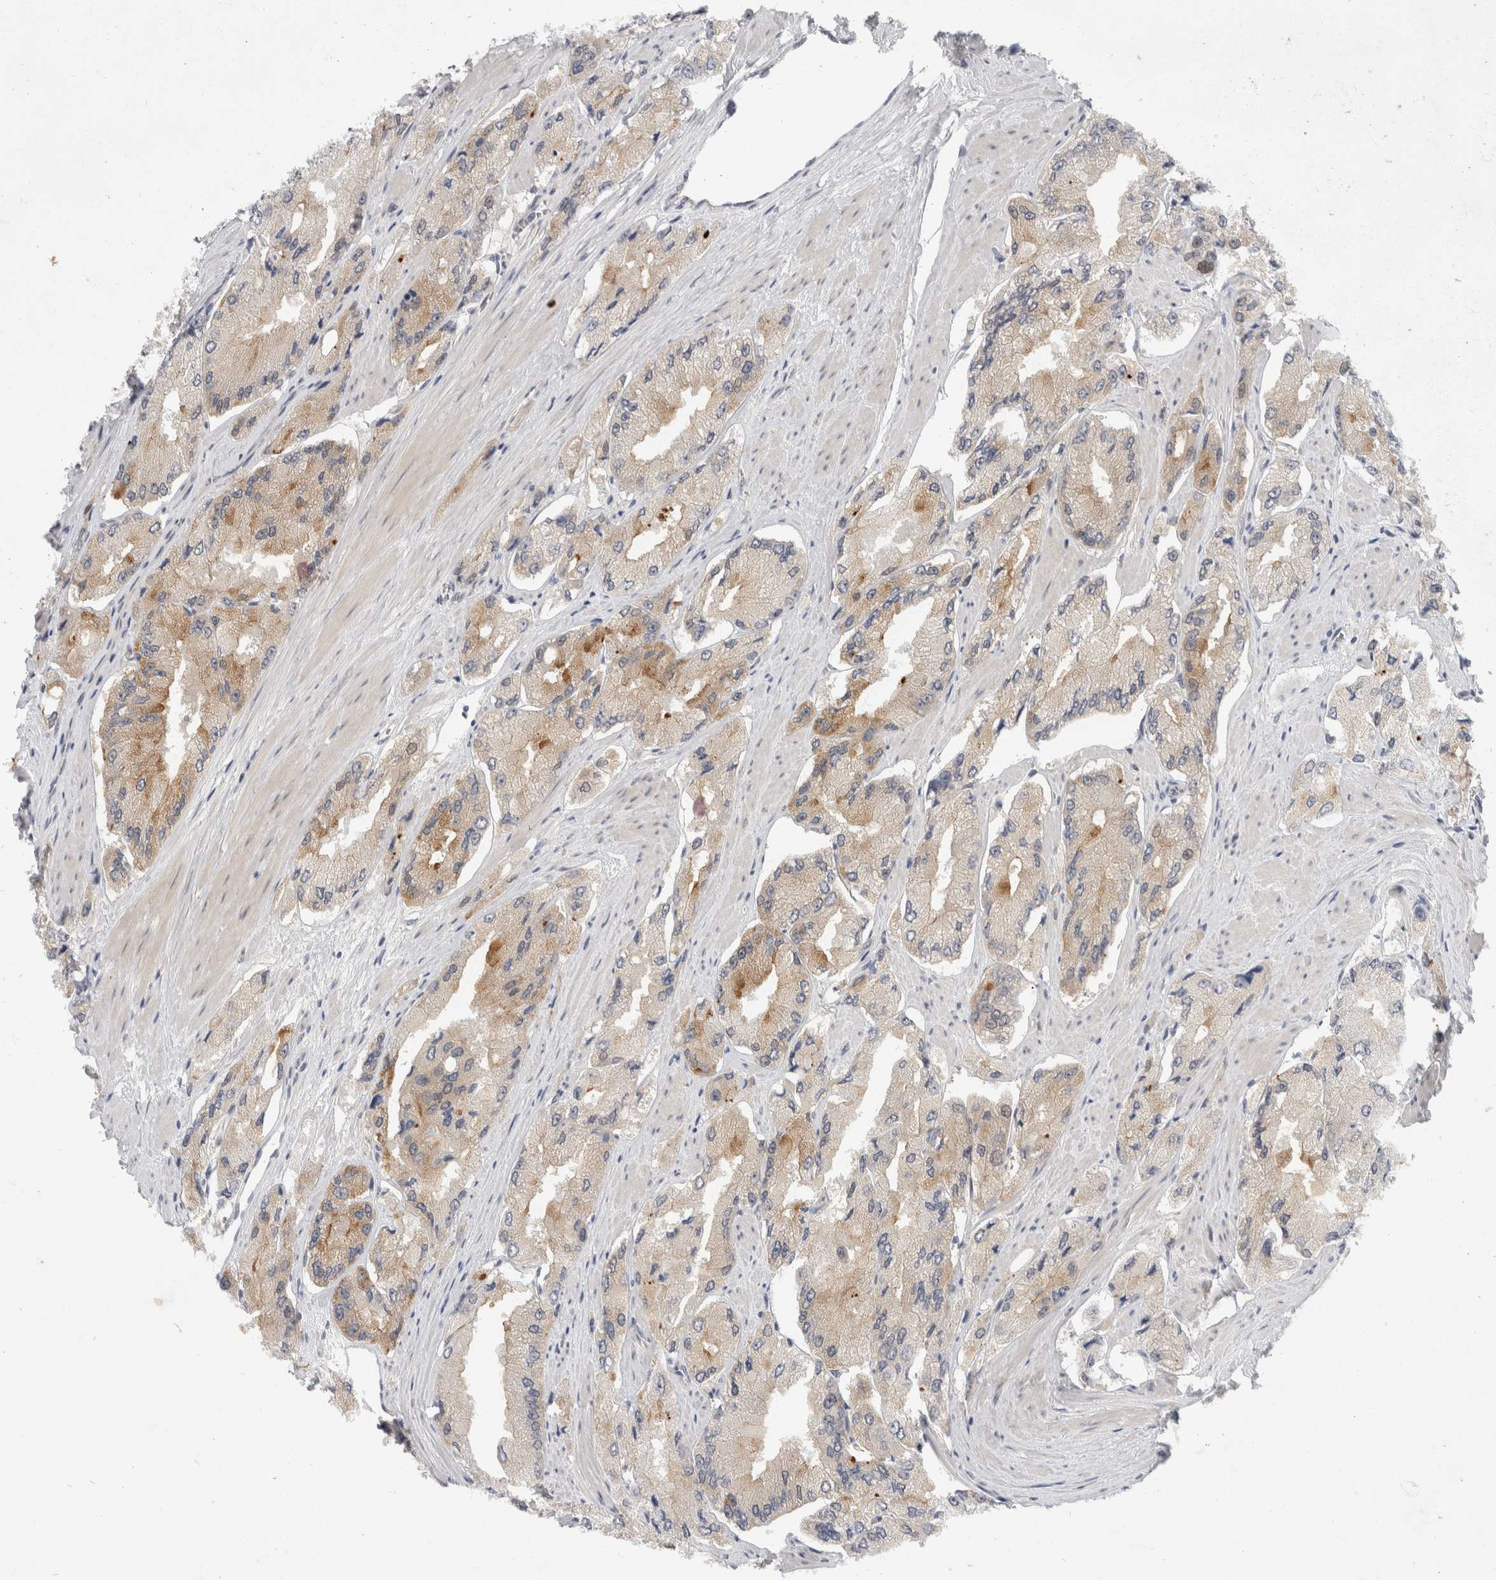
{"staining": {"intensity": "moderate", "quantity": "<25%", "location": "cytoplasmic/membranous"}, "tissue": "prostate cancer", "cell_type": "Tumor cells", "image_type": "cancer", "snomed": [{"axis": "morphology", "description": "Adenocarcinoma, High grade"}, {"axis": "topography", "description": "Prostate"}], "caption": "Moderate cytoplasmic/membranous positivity is seen in about <25% of tumor cells in adenocarcinoma (high-grade) (prostate). Nuclei are stained in blue.", "gene": "TOM1L2", "patient": {"sex": "male", "age": 58}}